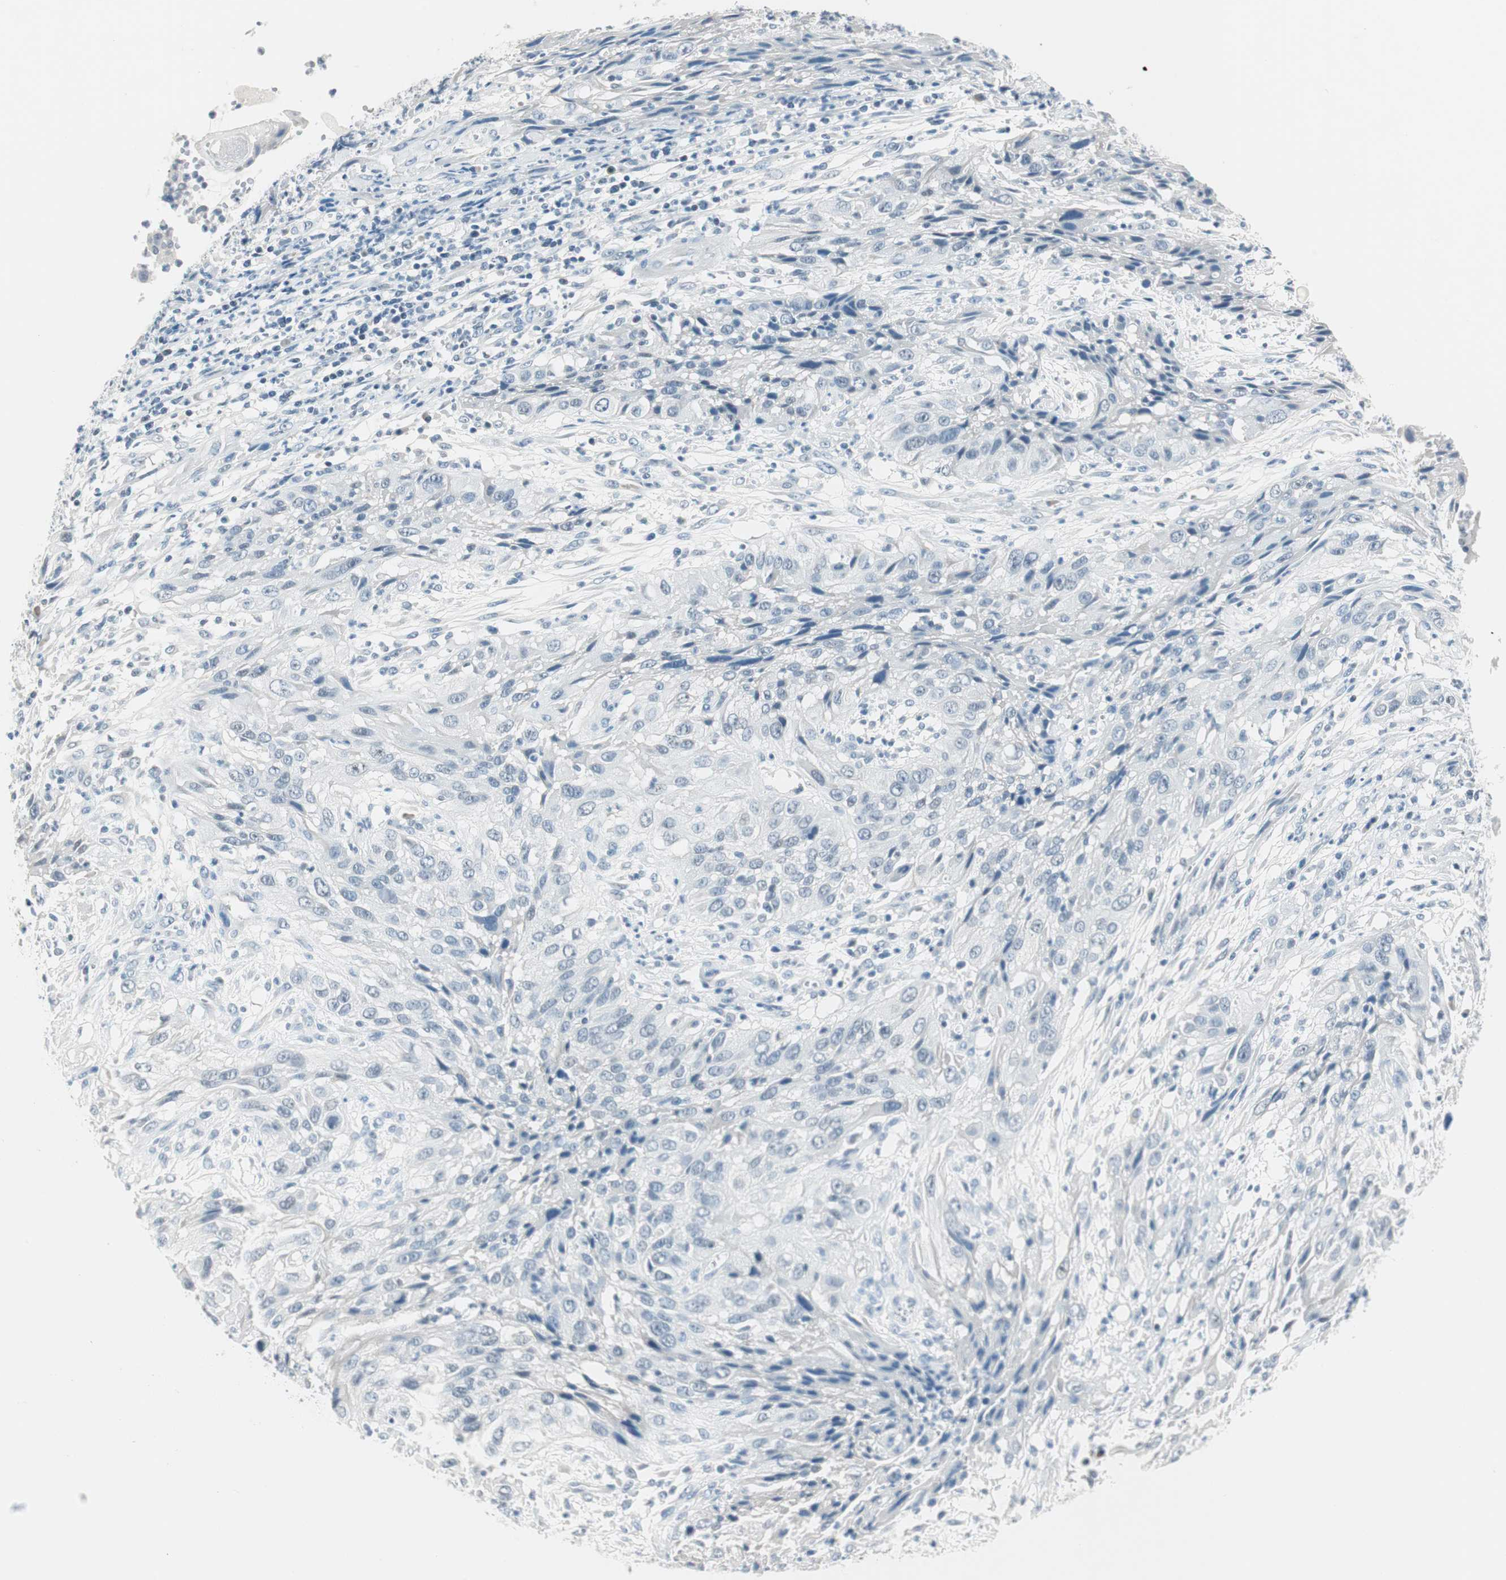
{"staining": {"intensity": "negative", "quantity": "none", "location": "none"}, "tissue": "cervical cancer", "cell_type": "Tumor cells", "image_type": "cancer", "snomed": [{"axis": "morphology", "description": "Squamous cell carcinoma, NOS"}, {"axis": "topography", "description": "Cervix"}], "caption": "Immunohistochemistry (IHC) image of neoplastic tissue: squamous cell carcinoma (cervical) stained with DAB reveals no significant protein staining in tumor cells.", "gene": "HOXB13", "patient": {"sex": "female", "age": 32}}